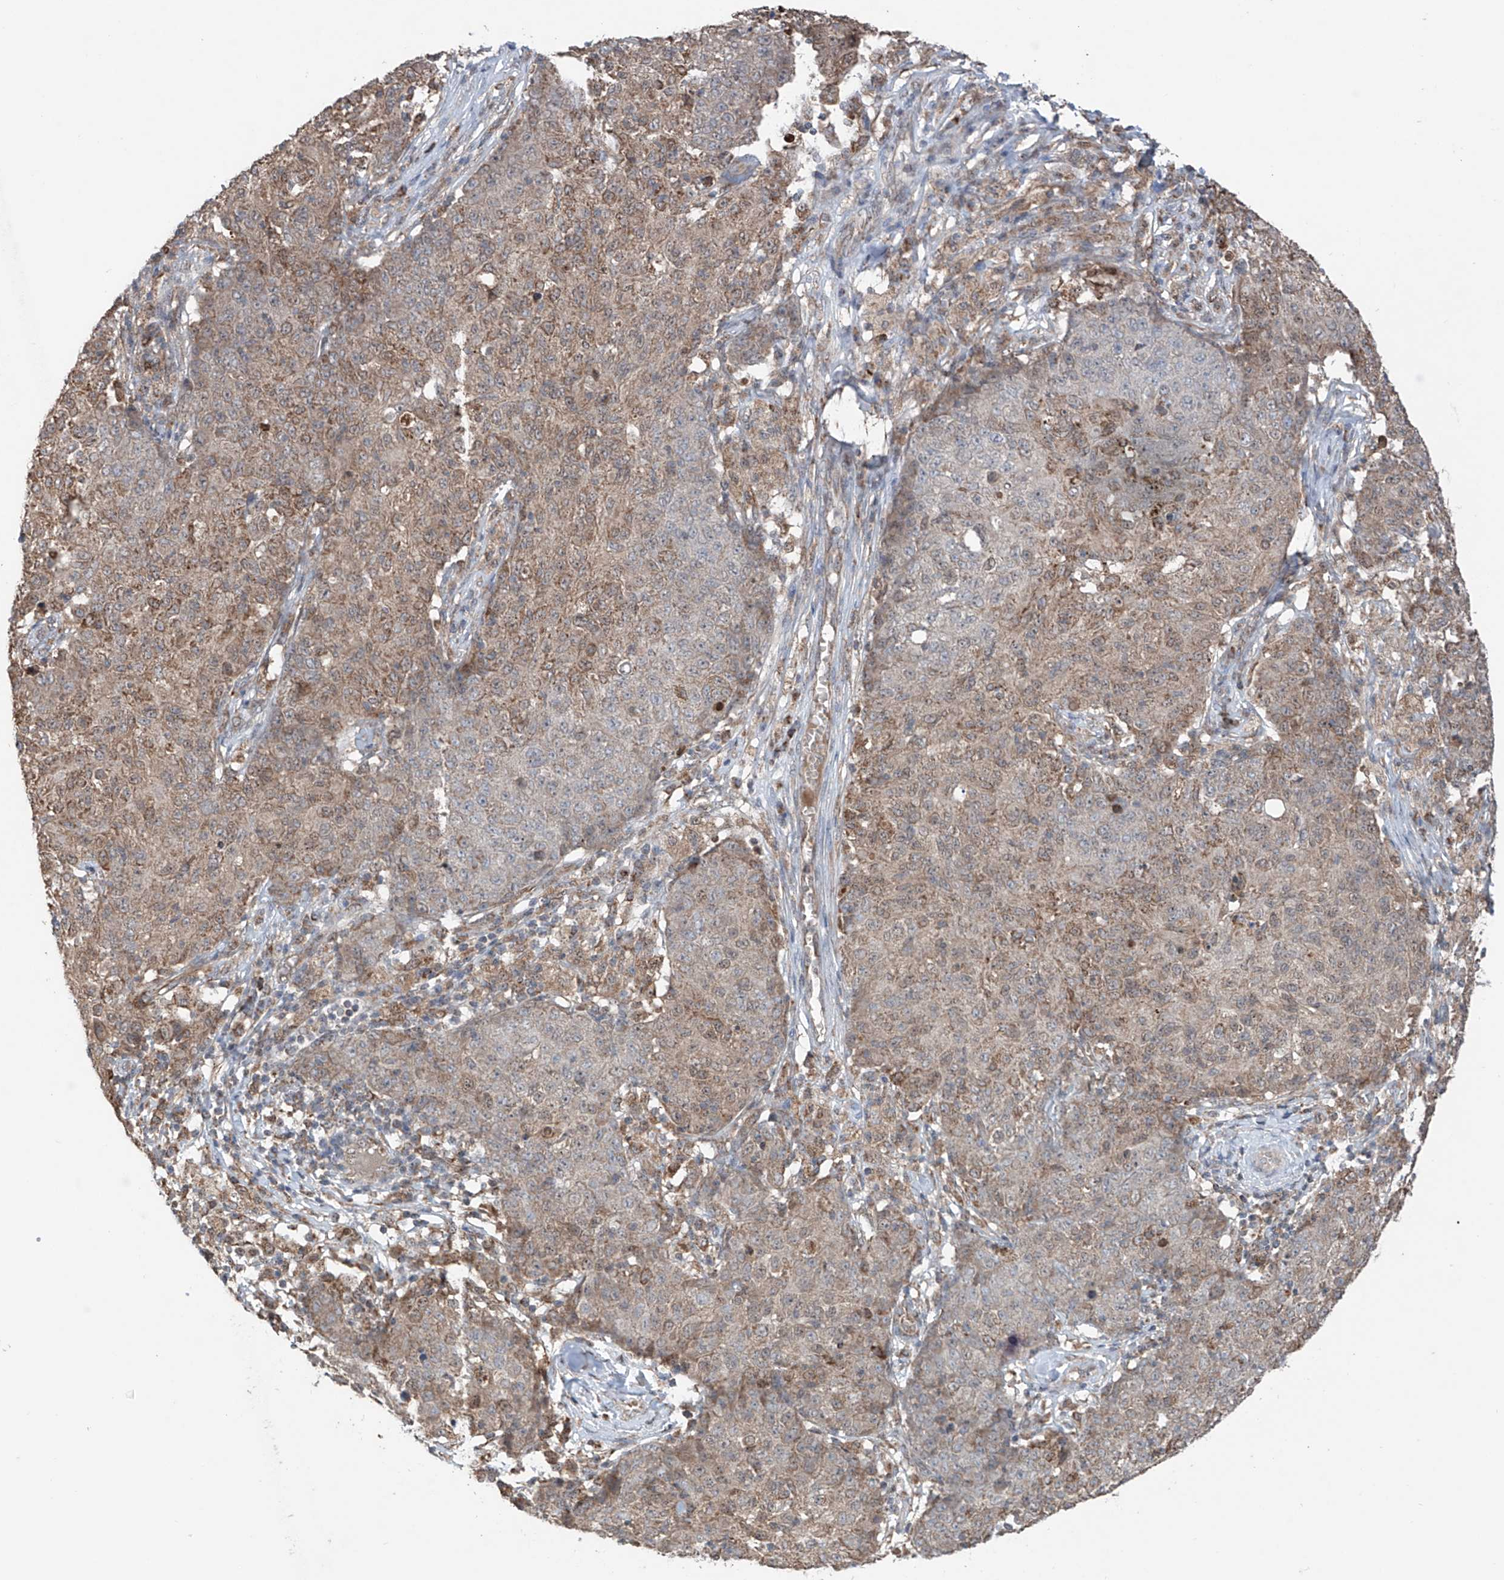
{"staining": {"intensity": "weak", "quantity": "25%-75%", "location": "cytoplasmic/membranous"}, "tissue": "ovarian cancer", "cell_type": "Tumor cells", "image_type": "cancer", "snomed": [{"axis": "morphology", "description": "Carcinoma, endometroid"}, {"axis": "topography", "description": "Ovary"}], "caption": "Ovarian cancer tissue reveals weak cytoplasmic/membranous expression in about 25%-75% of tumor cells, visualized by immunohistochemistry.", "gene": "SAMD3", "patient": {"sex": "female", "age": 42}}